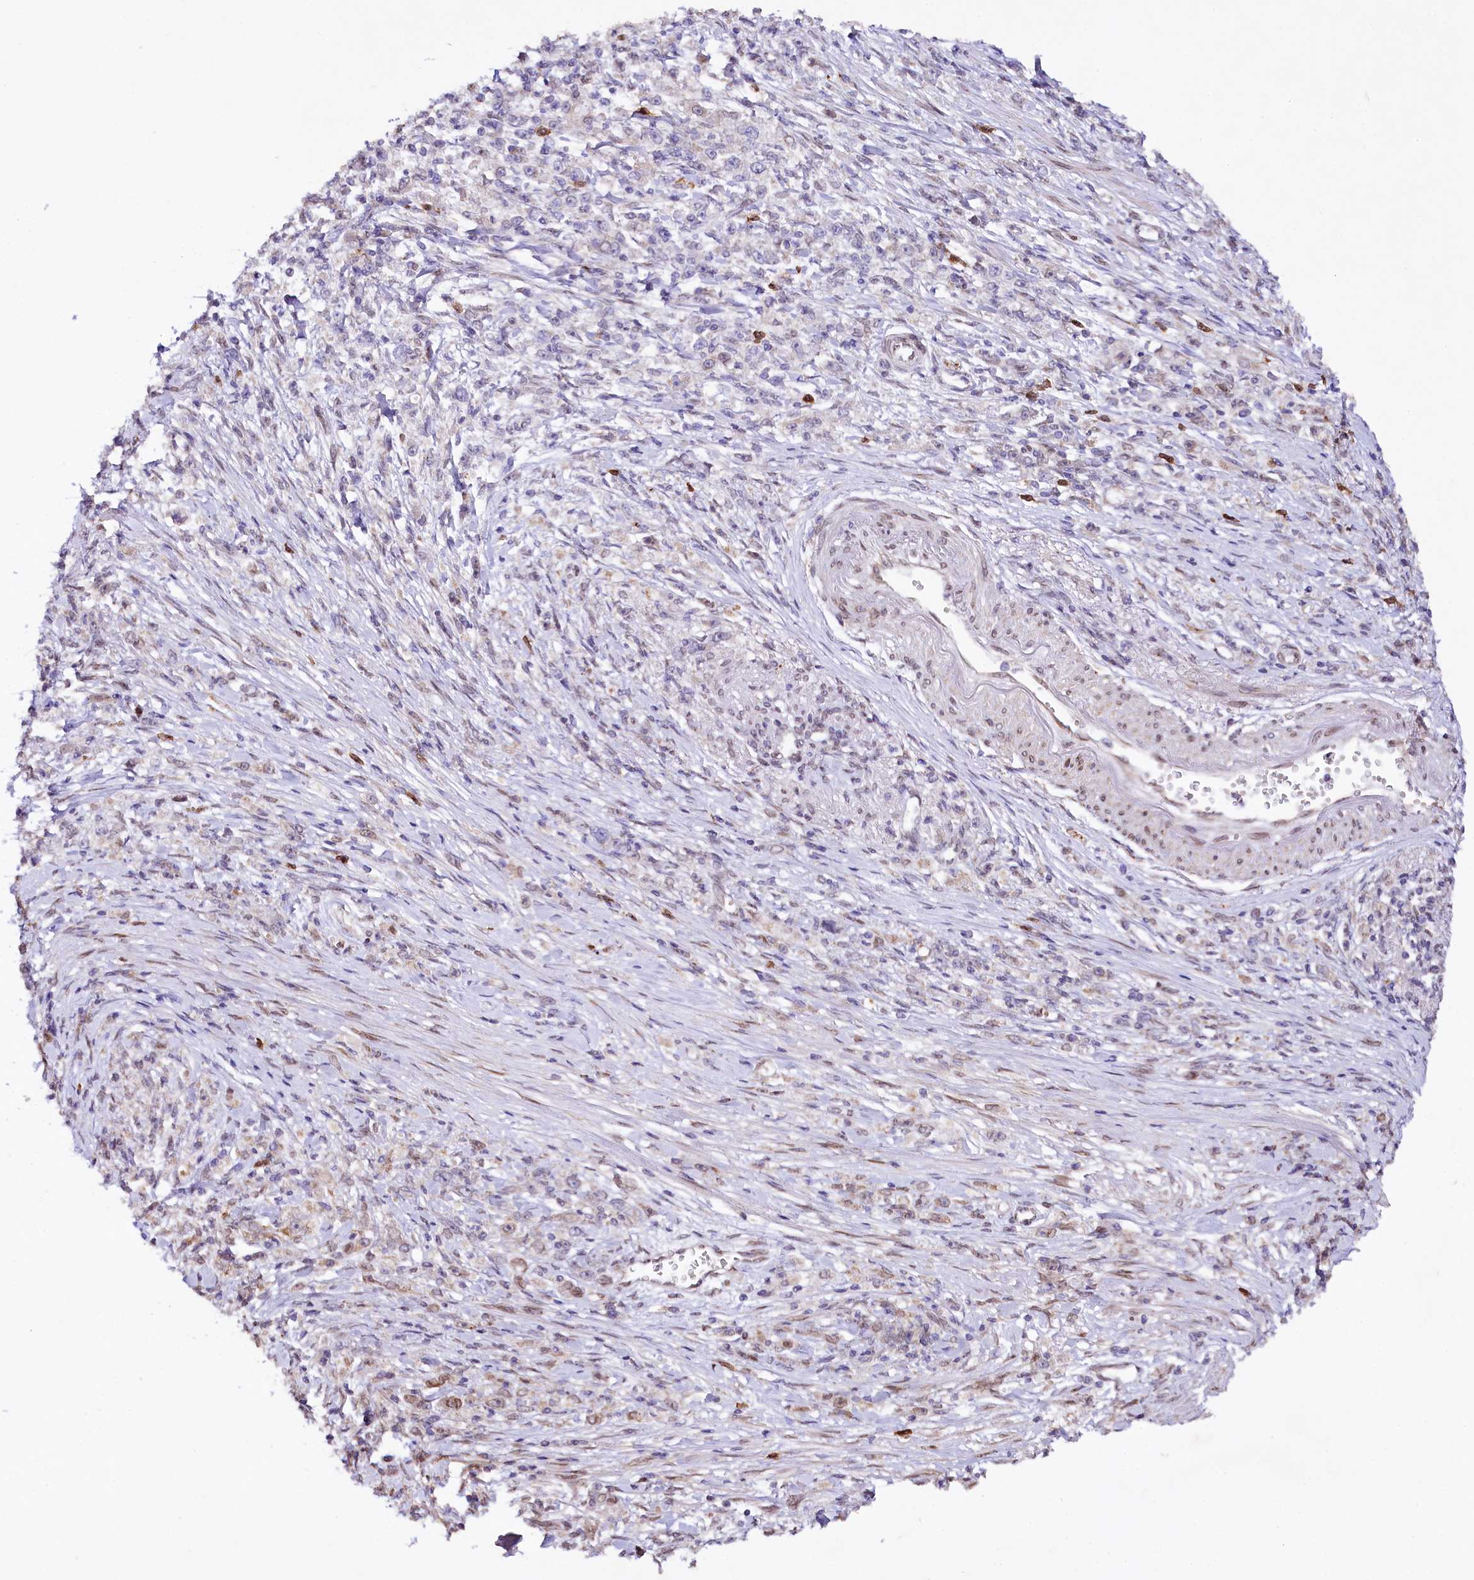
{"staining": {"intensity": "negative", "quantity": "none", "location": "none"}, "tissue": "stomach cancer", "cell_type": "Tumor cells", "image_type": "cancer", "snomed": [{"axis": "morphology", "description": "Adenocarcinoma, NOS"}, {"axis": "topography", "description": "Stomach"}], "caption": "The image shows no significant positivity in tumor cells of stomach cancer.", "gene": "ZNF226", "patient": {"sex": "female", "age": 59}}